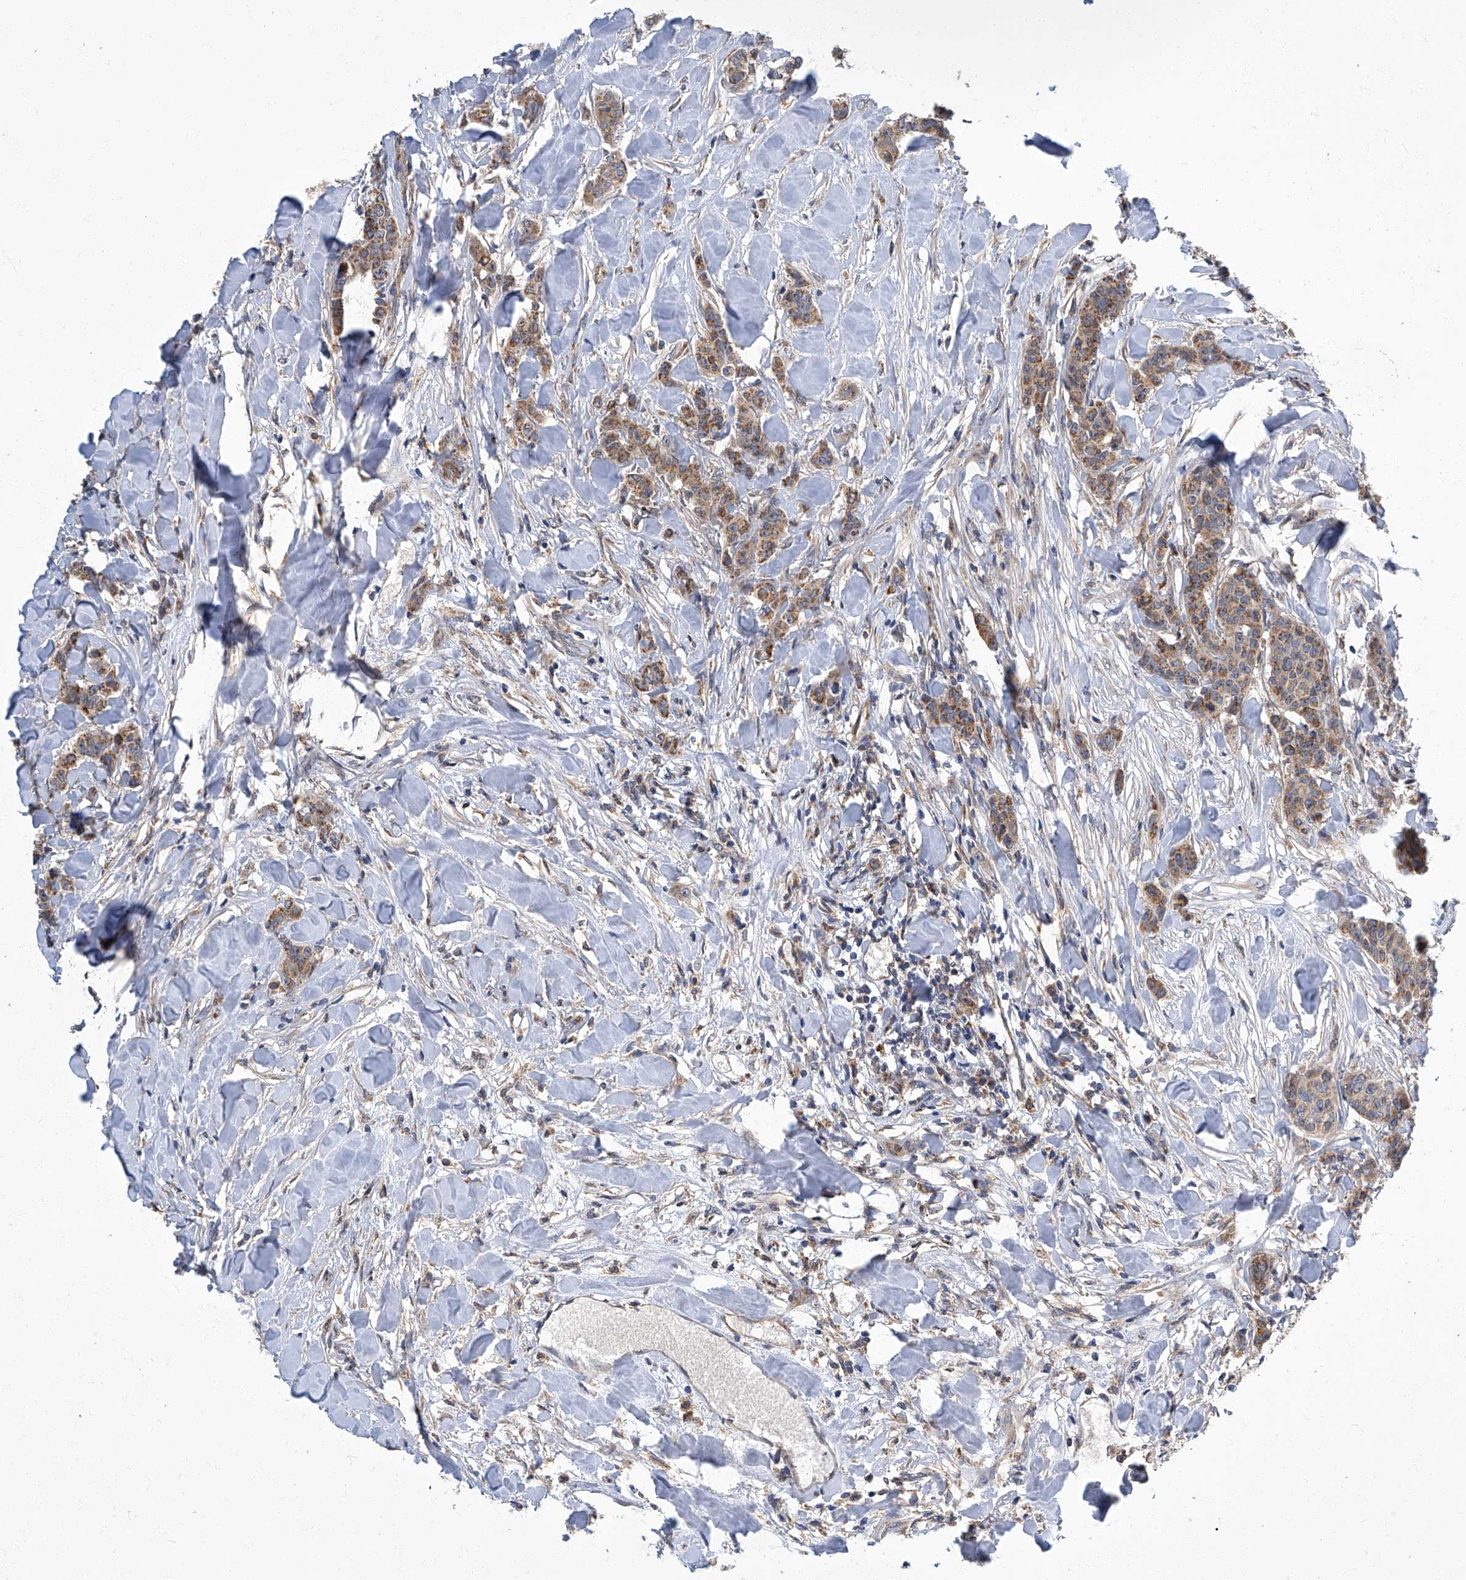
{"staining": {"intensity": "moderate", "quantity": ">75%", "location": "cytoplasmic/membranous"}, "tissue": "breast cancer", "cell_type": "Tumor cells", "image_type": "cancer", "snomed": [{"axis": "morphology", "description": "Duct carcinoma"}, {"axis": "topography", "description": "Breast"}], "caption": "Protein expression analysis of human breast invasive ductal carcinoma reveals moderate cytoplasmic/membranous positivity in approximately >75% of tumor cells.", "gene": "TNFRSF13B", "patient": {"sex": "female", "age": 40}}